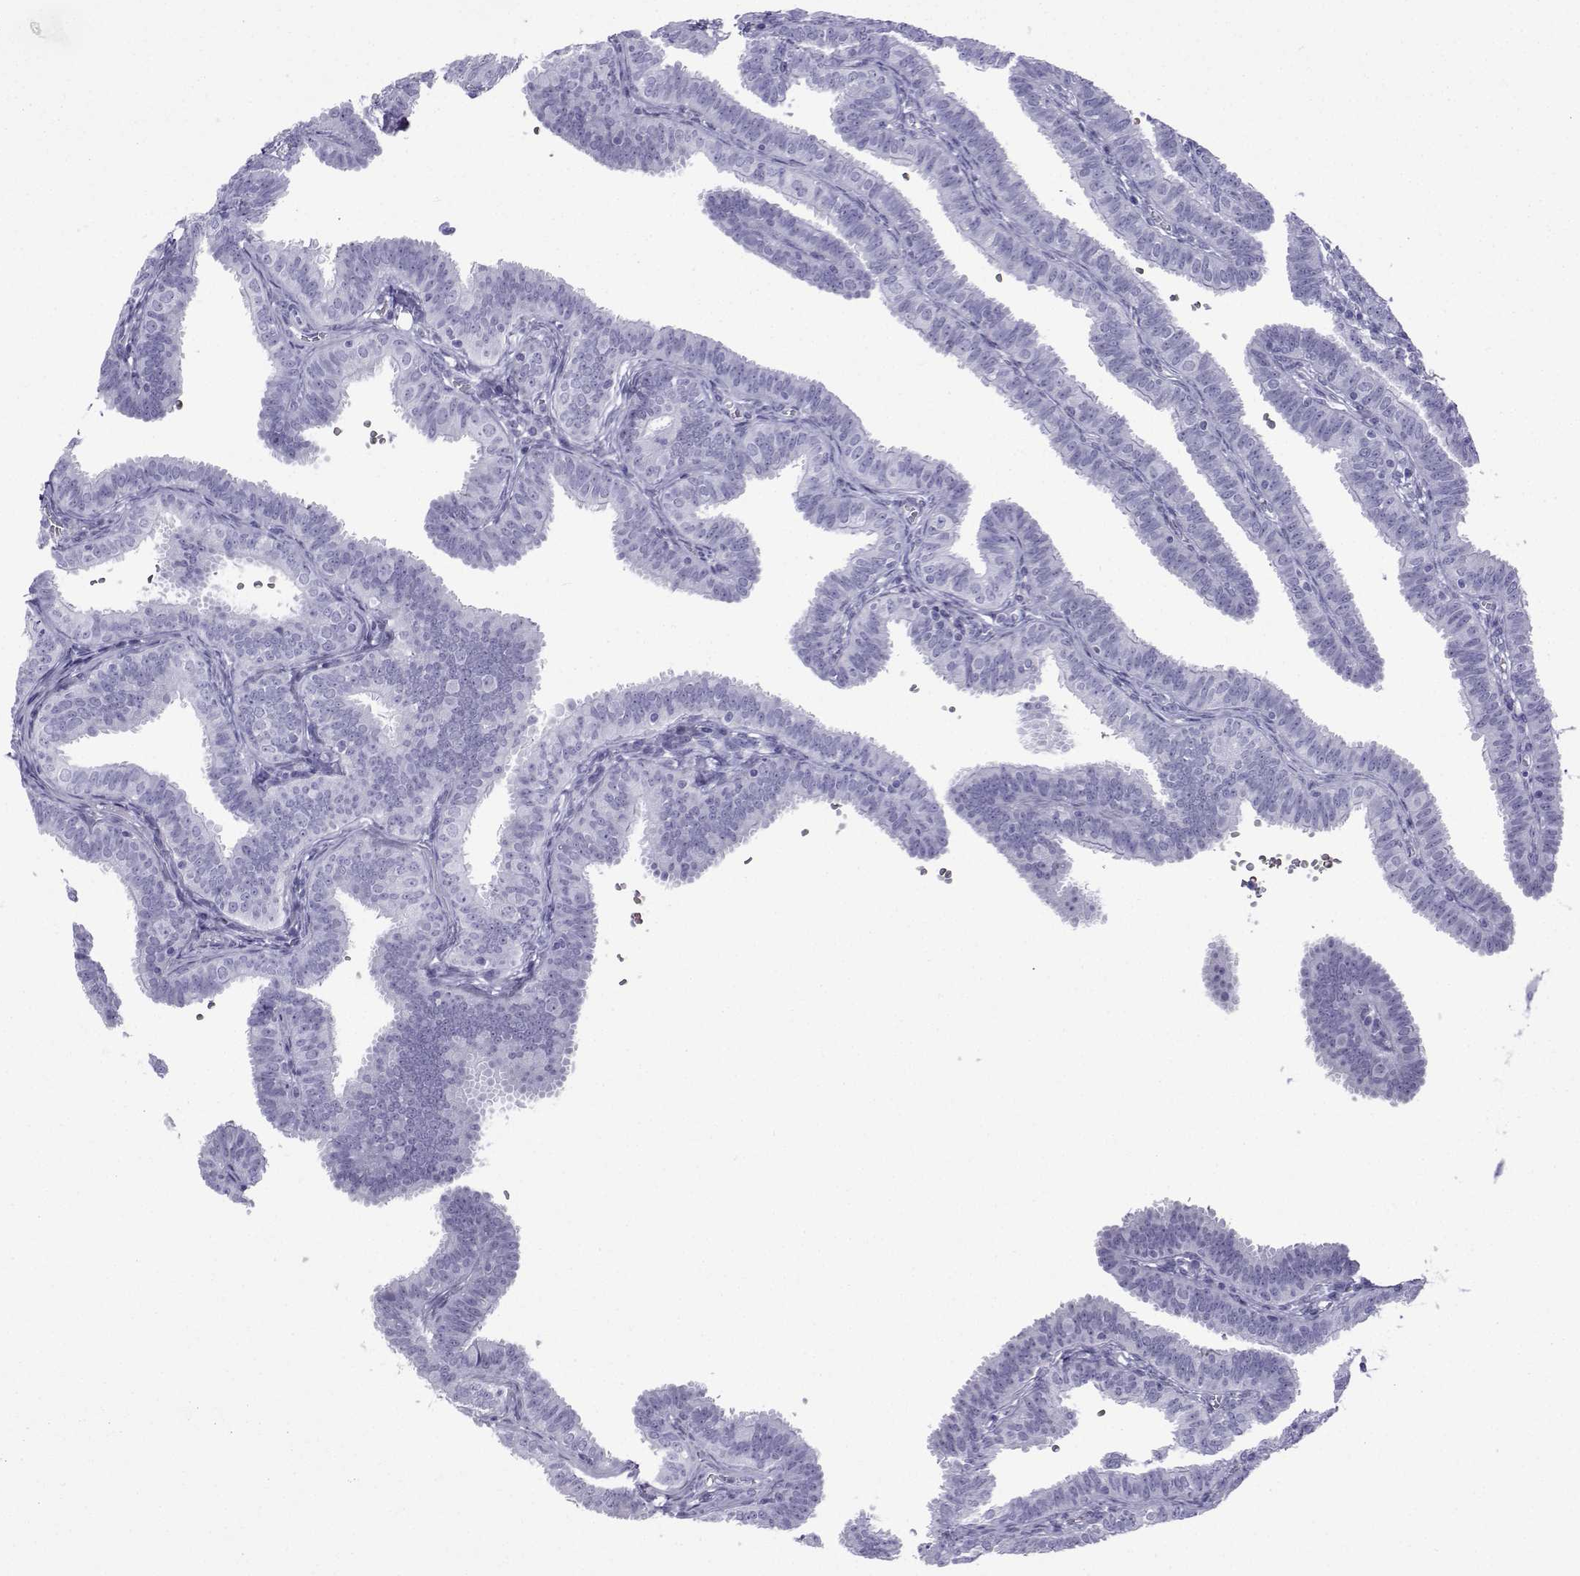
{"staining": {"intensity": "negative", "quantity": "none", "location": "none"}, "tissue": "fallopian tube", "cell_type": "Glandular cells", "image_type": "normal", "snomed": [{"axis": "morphology", "description": "Normal tissue, NOS"}, {"axis": "topography", "description": "Fallopian tube"}], "caption": "This is an IHC image of benign human fallopian tube. There is no positivity in glandular cells.", "gene": "TRIM46", "patient": {"sex": "female", "age": 25}}